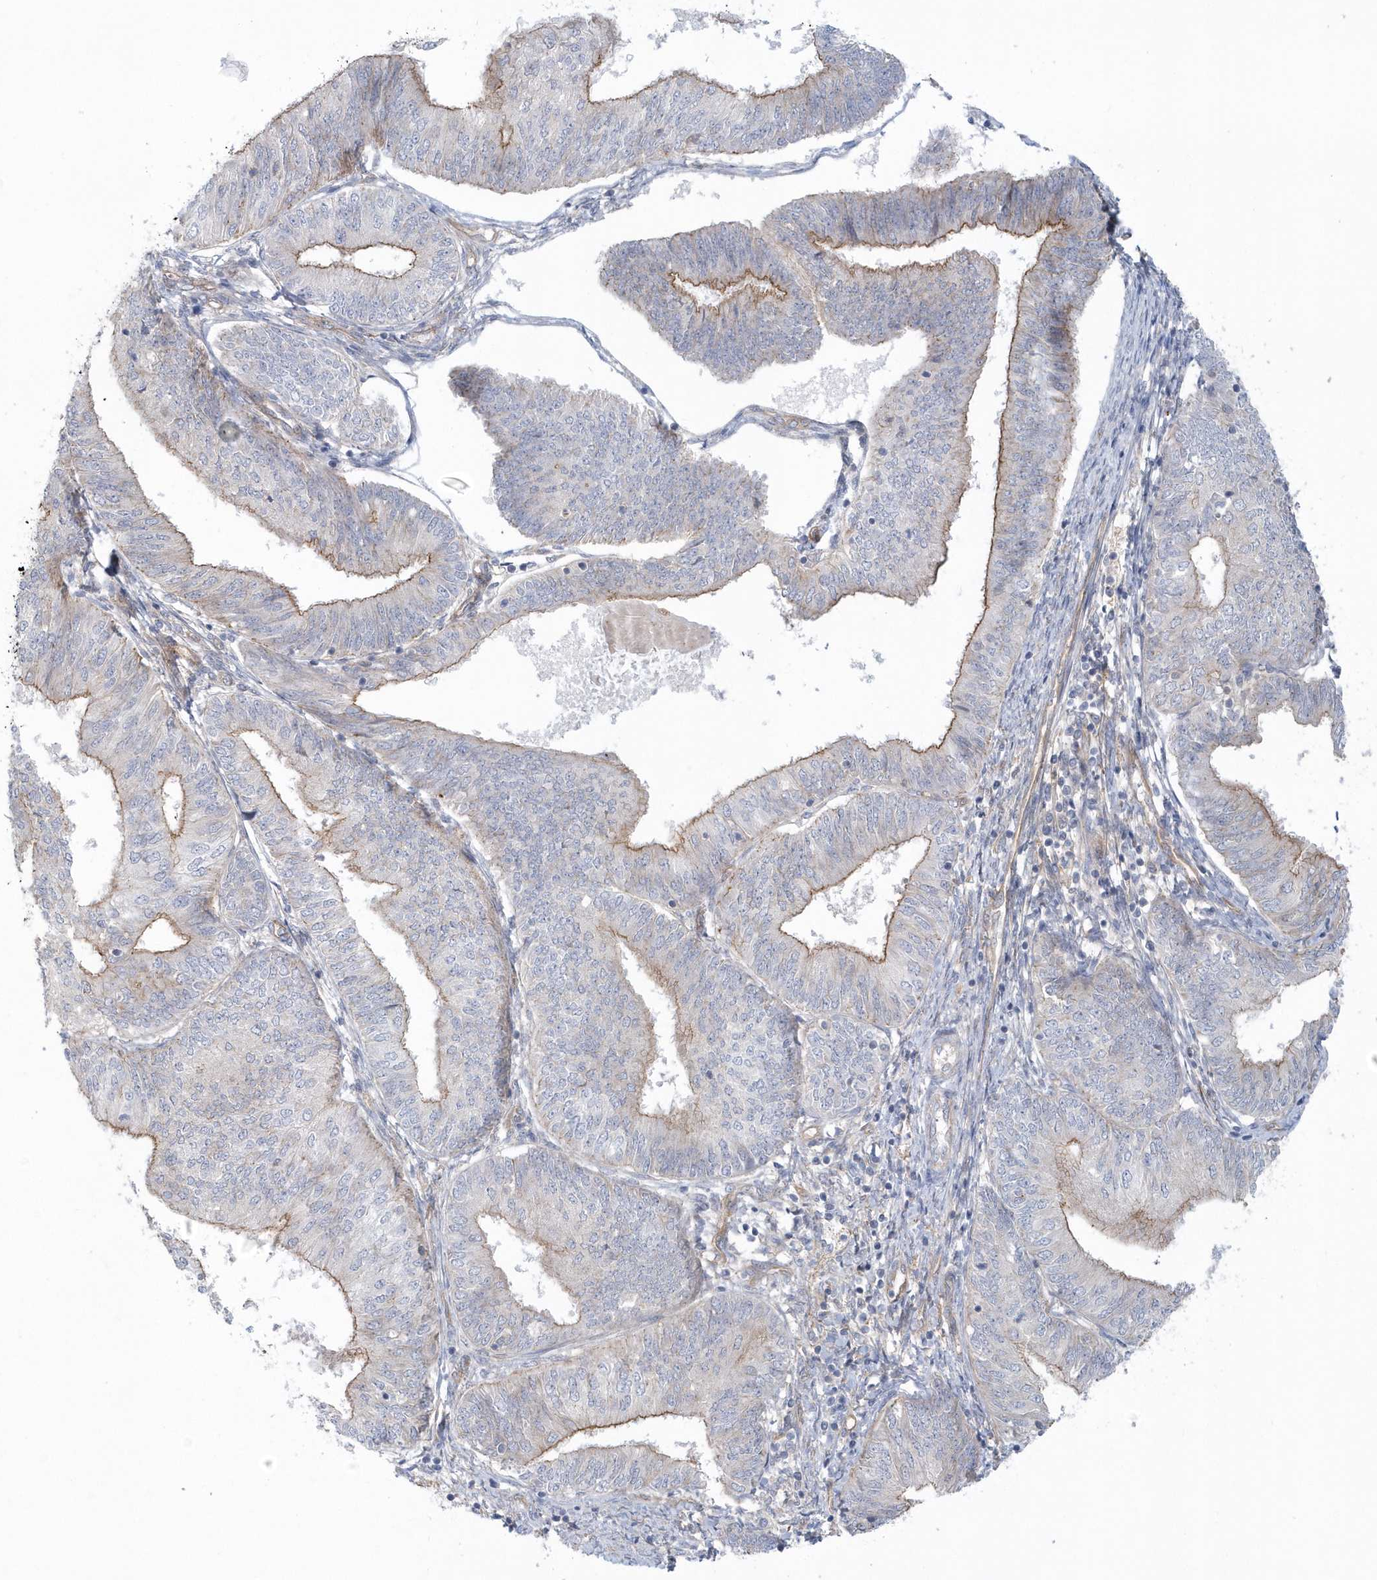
{"staining": {"intensity": "weak", "quantity": "<25%", "location": "cytoplasmic/membranous"}, "tissue": "endometrial cancer", "cell_type": "Tumor cells", "image_type": "cancer", "snomed": [{"axis": "morphology", "description": "Adenocarcinoma, NOS"}, {"axis": "topography", "description": "Endometrium"}], "caption": "Protein analysis of adenocarcinoma (endometrial) displays no significant staining in tumor cells.", "gene": "RAI14", "patient": {"sex": "female", "age": 58}}